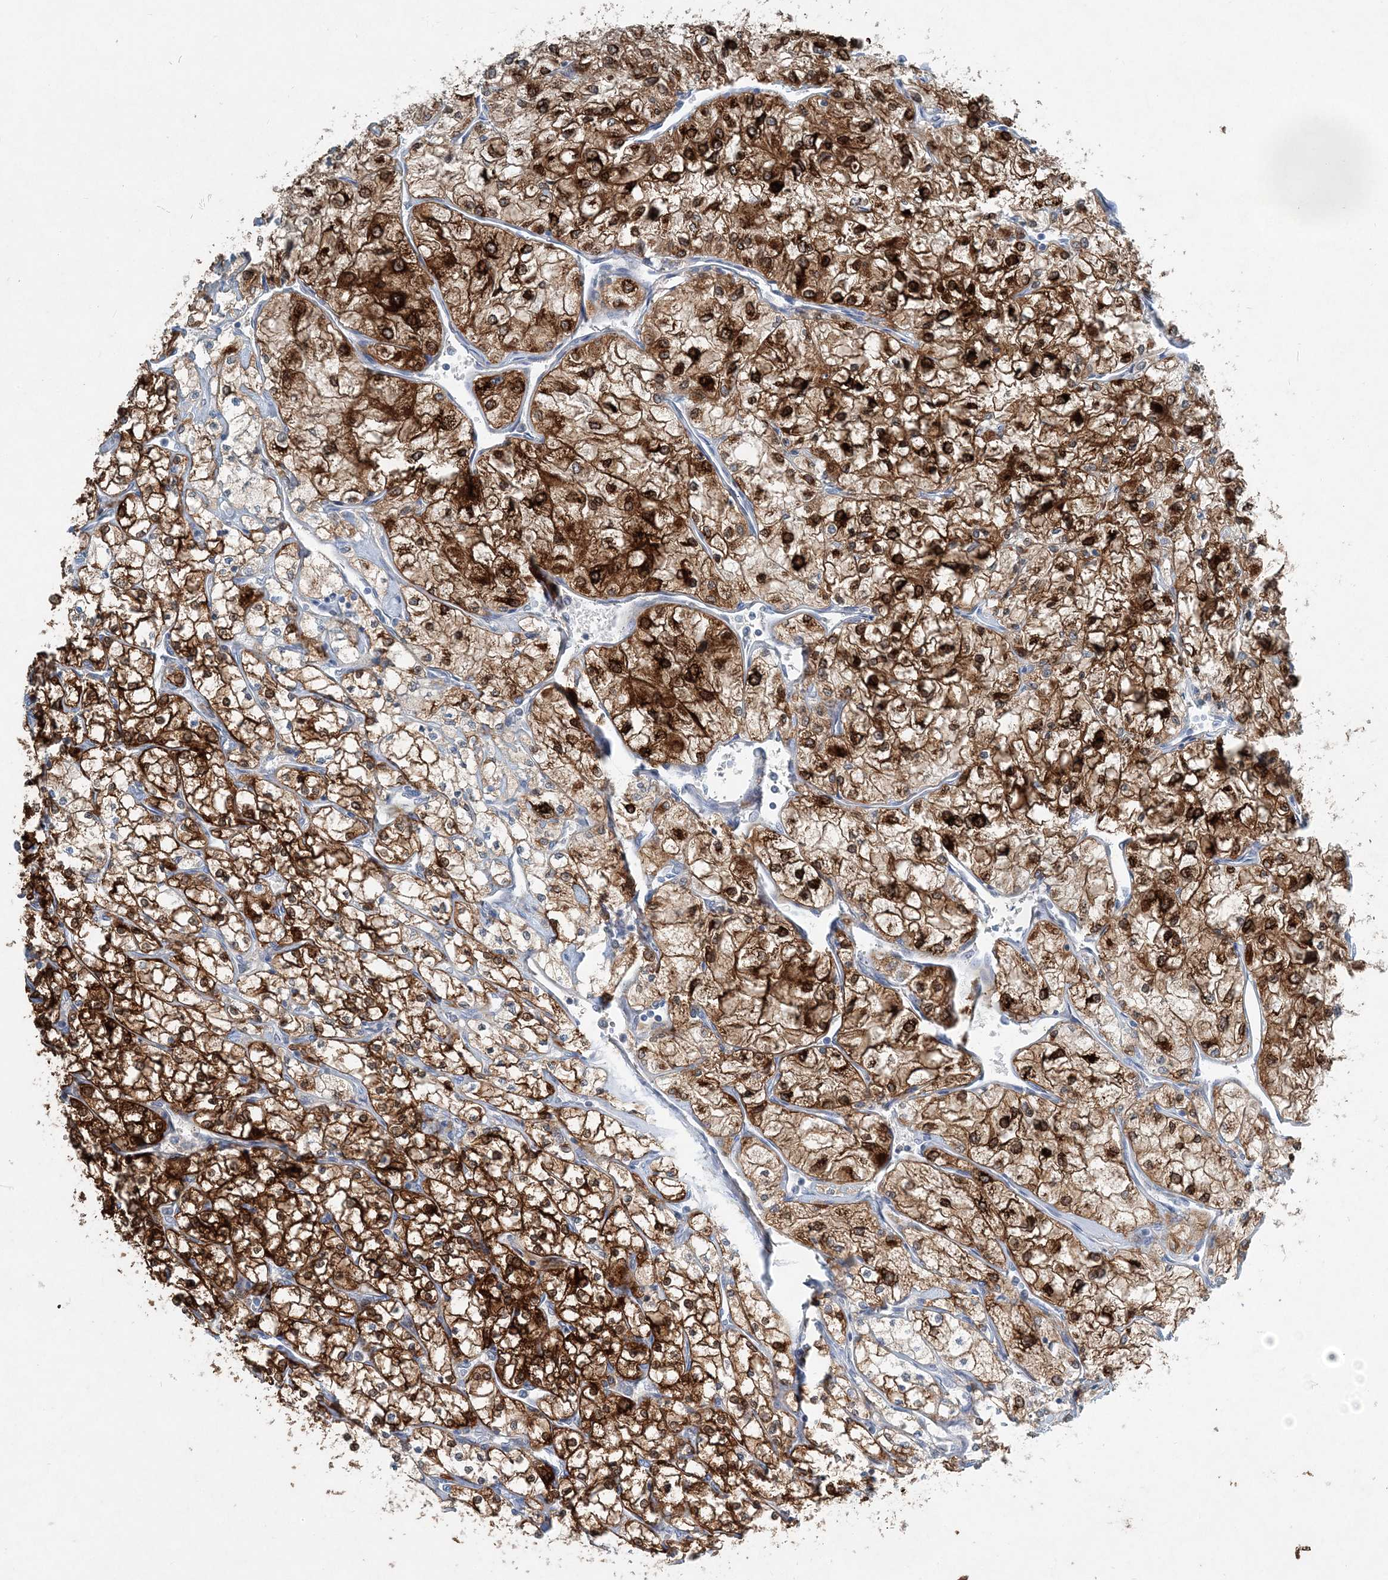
{"staining": {"intensity": "strong", "quantity": ">75%", "location": "cytoplasmic/membranous,nuclear"}, "tissue": "renal cancer", "cell_type": "Tumor cells", "image_type": "cancer", "snomed": [{"axis": "morphology", "description": "Adenocarcinoma, NOS"}, {"axis": "topography", "description": "Kidney"}], "caption": "Protein analysis of renal cancer tissue exhibits strong cytoplasmic/membranous and nuclear staining in about >75% of tumor cells.", "gene": "ARMH1", "patient": {"sex": "male", "age": 80}}